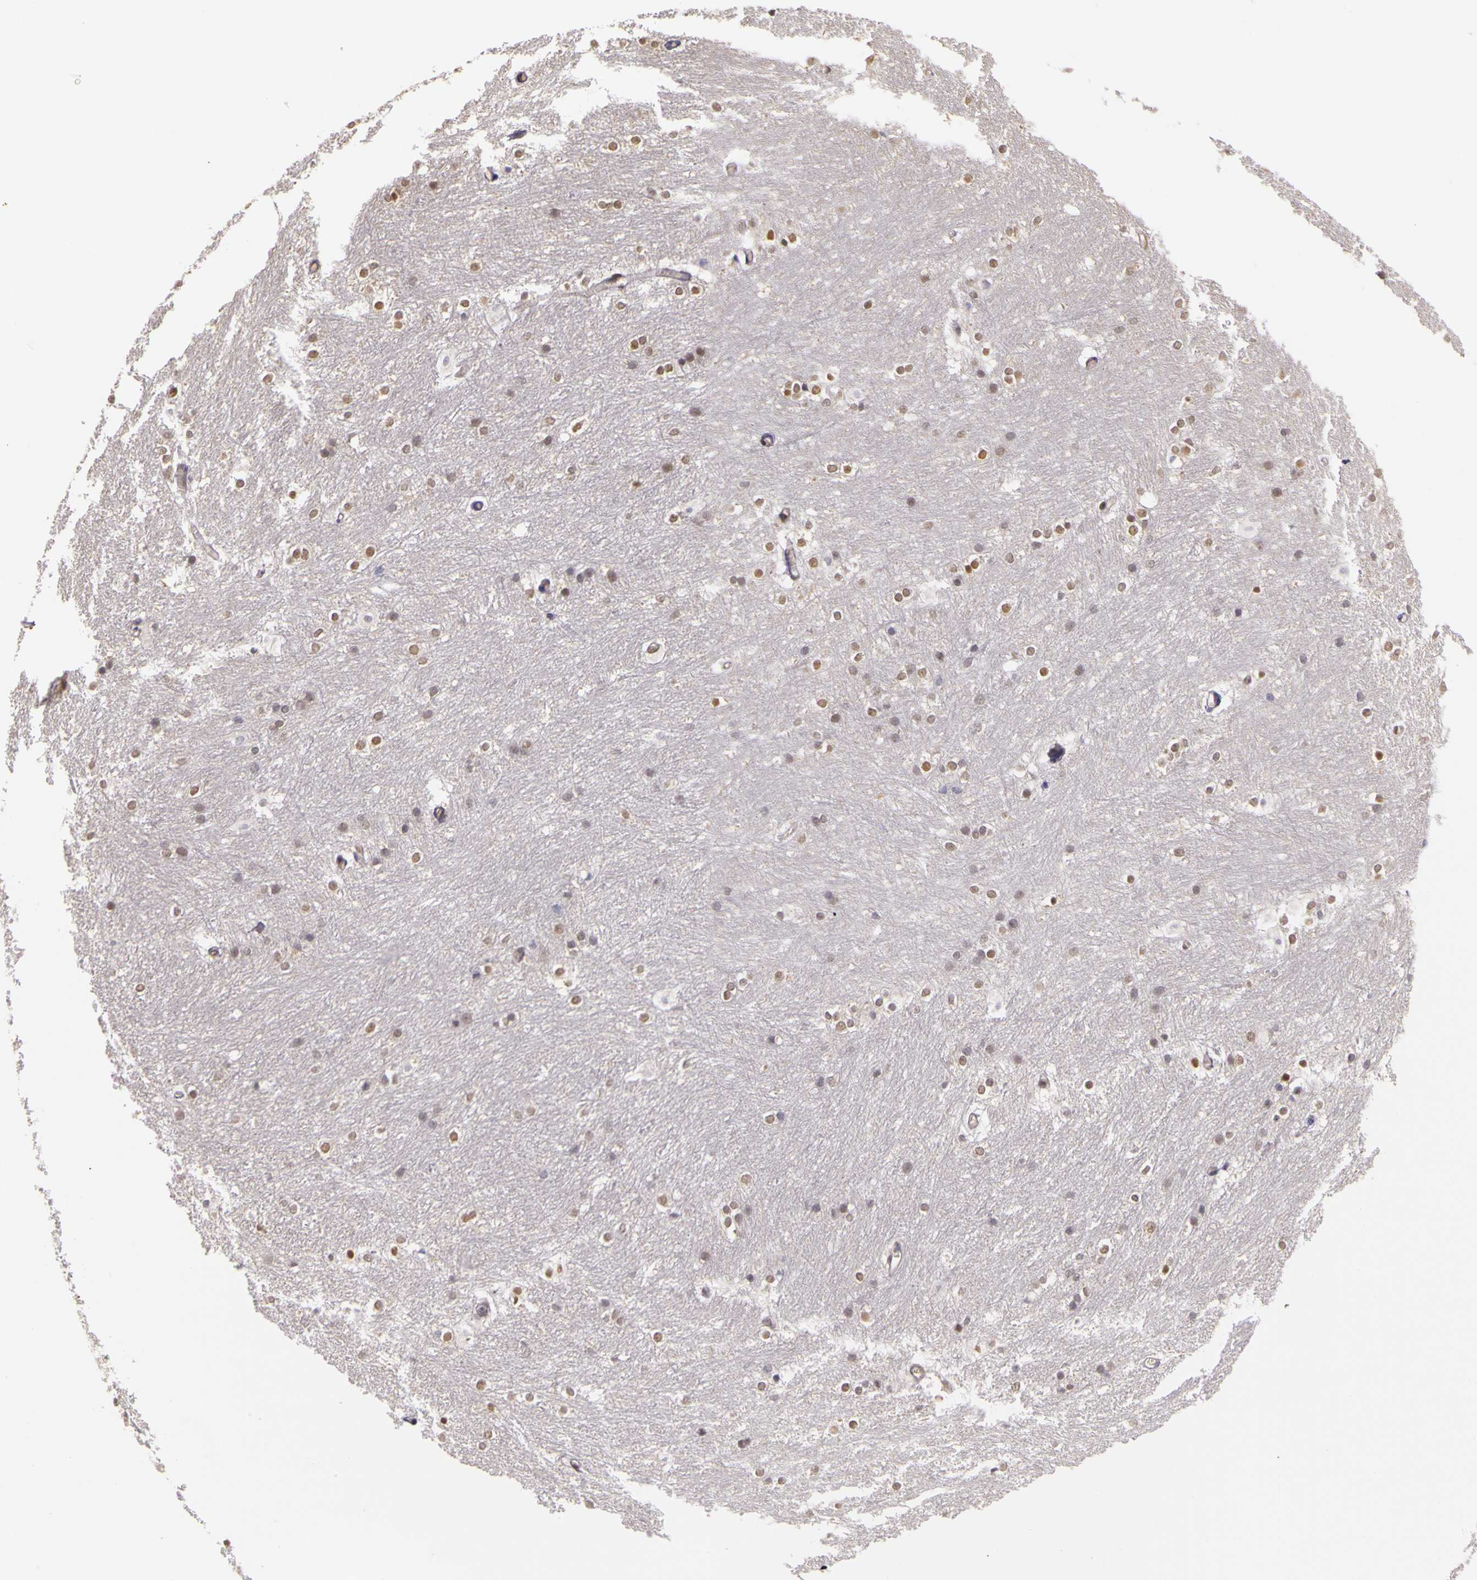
{"staining": {"intensity": "weak", "quantity": "<25%", "location": "nuclear"}, "tissue": "caudate", "cell_type": "Glial cells", "image_type": "normal", "snomed": [{"axis": "morphology", "description": "Normal tissue, NOS"}, {"axis": "topography", "description": "Lateral ventricle wall"}], "caption": "Protein analysis of normal caudate shows no significant staining in glial cells. Nuclei are stained in blue.", "gene": "WDR13", "patient": {"sex": "female", "age": 19}}